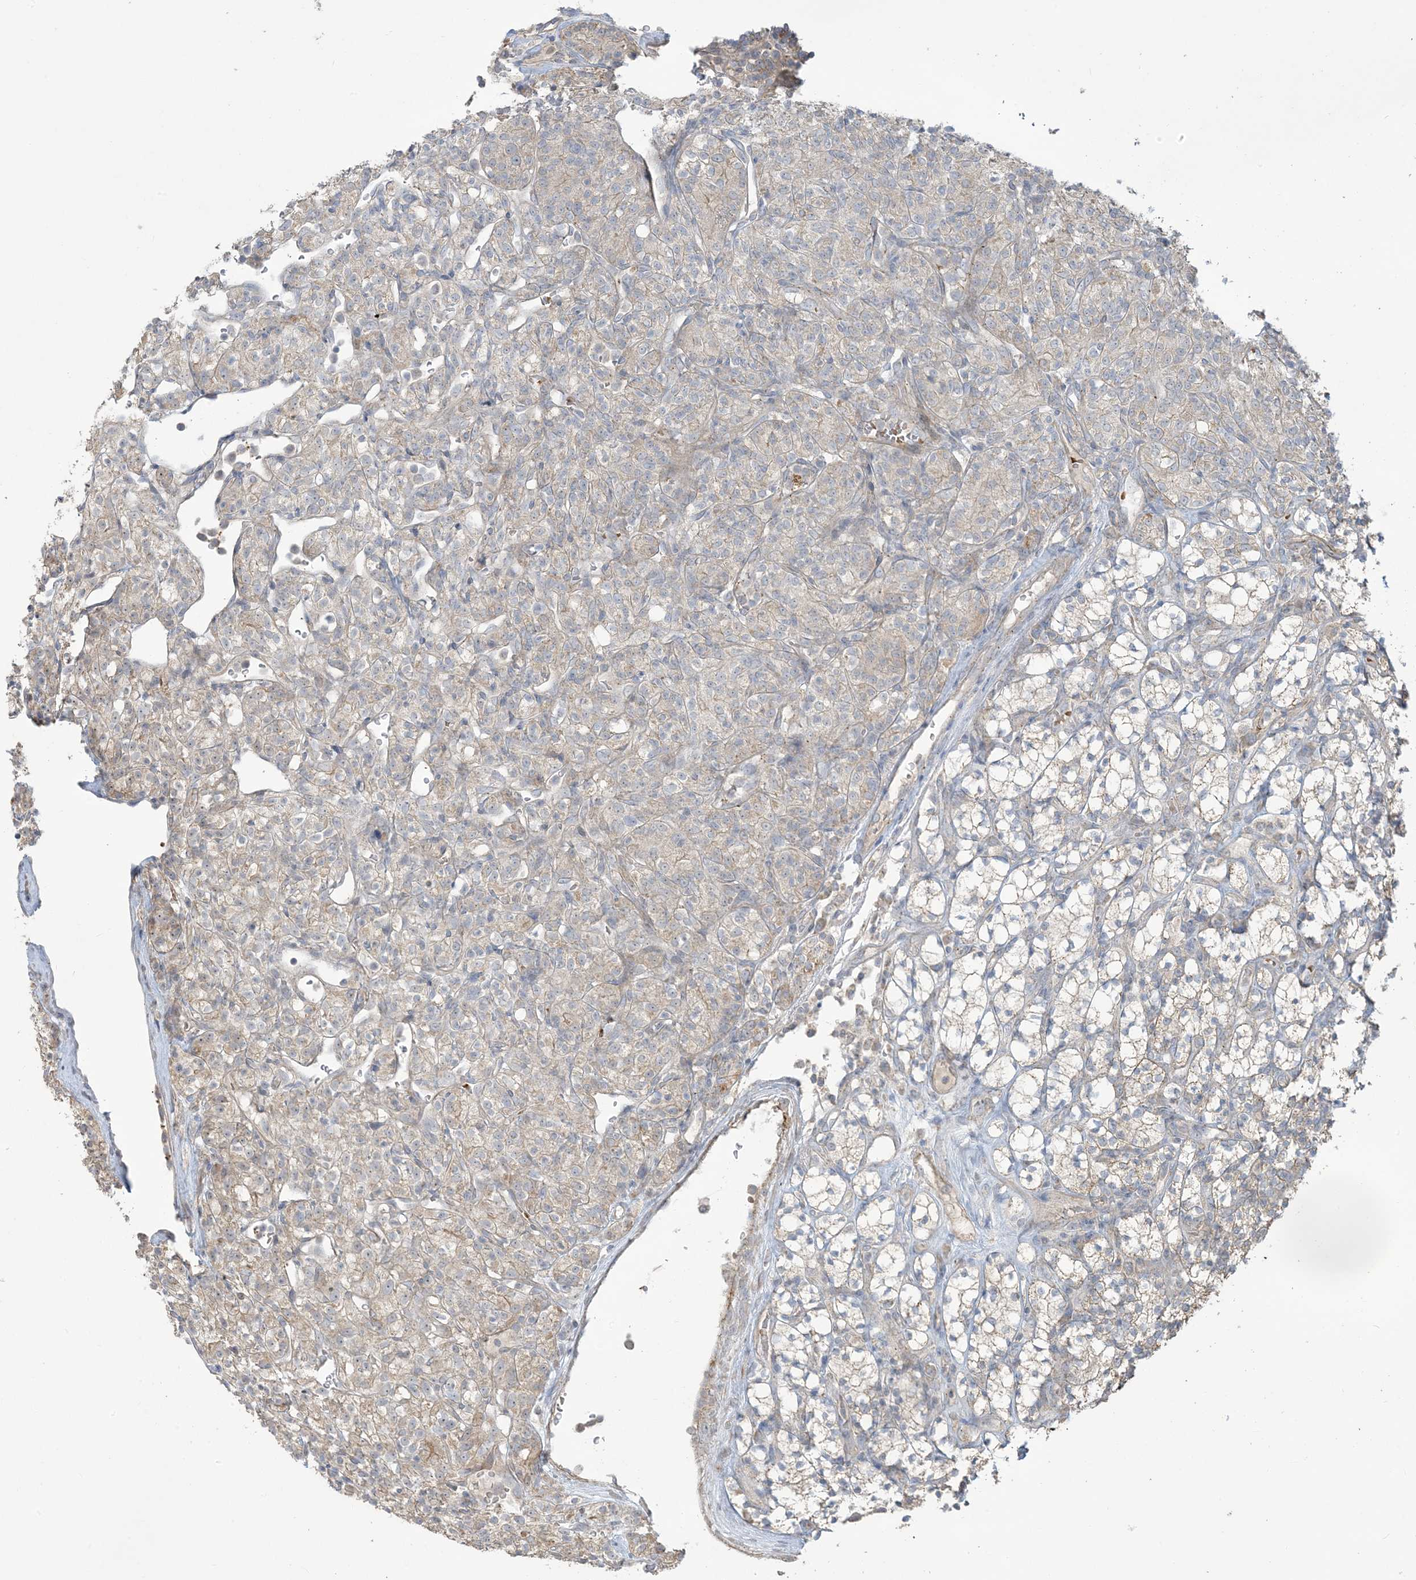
{"staining": {"intensity": "negative", "quantity": "none", "location": "none"}, "tissue": "renal cancer", "cell_type": "Tumor cells", "image_type": "cancer", "snomed": [{"axis": "morphology", "description": "Adenocarcinoma, NOS"}, {"axis": "topography", "description": "Kidney"}], "caption": "Tumor cells show no significant staining in renal cancer.", "gene": "KLHL18", "patient": {"sex": "male", "age": 77}}